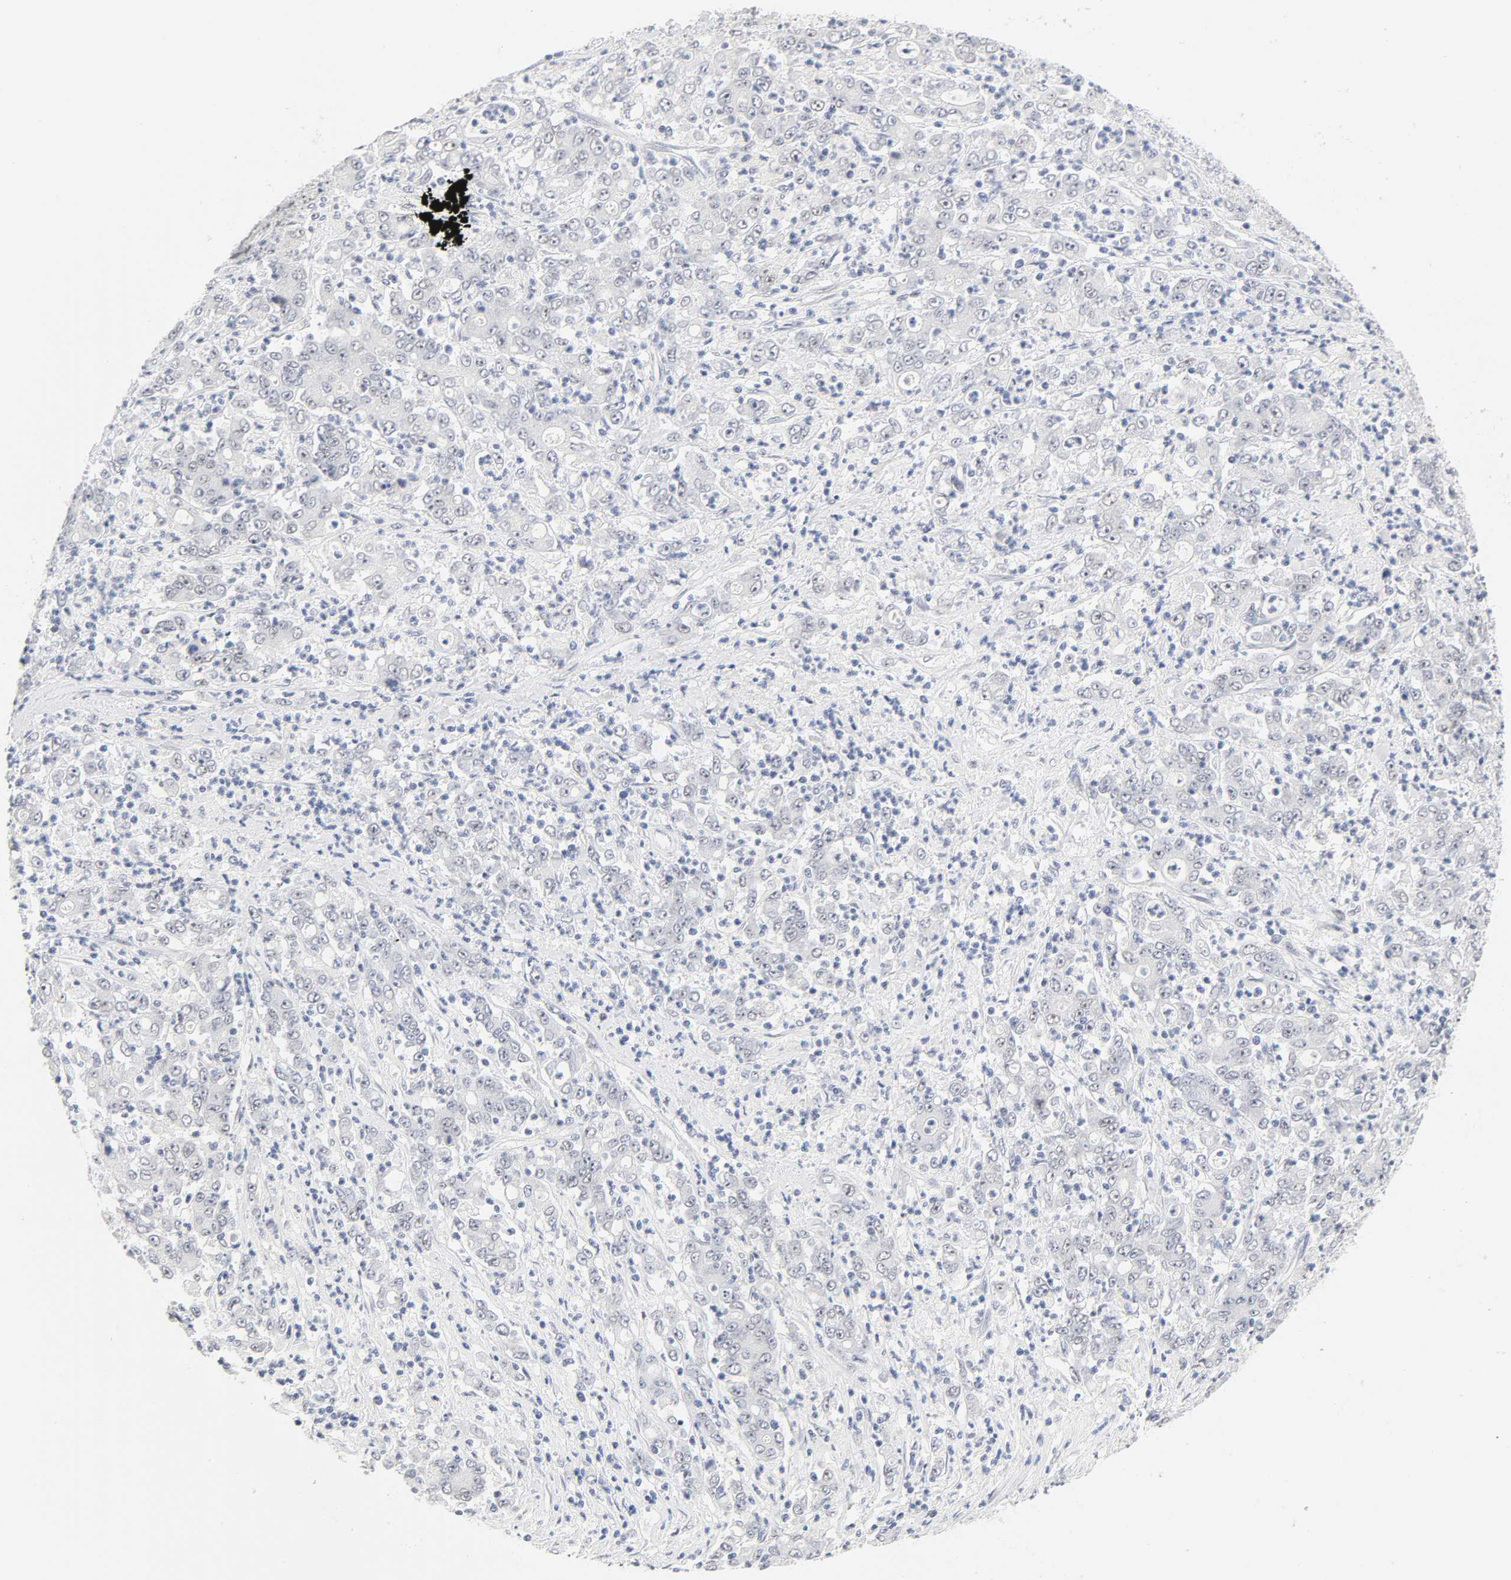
{"staining": {"intensity": "weak", "quantity": "<25%", "location": "nuclear"}, "tissue": "stomach cancer", "cell_type": "Tumor cells", "image_type": "cancer", "snomed": [{"axis": "morphology", "description": "Adenocarcinoma, NOS"}, {"axis": "topography", "description": "Stomach, lower"}], "caption": "Tumor cells show no significant staining in stomach cancer (adenocarcinoma). Nuclei are stained in blue.", "gene": "MNAT1", "patient": {"sex": "female", "age": 71}}